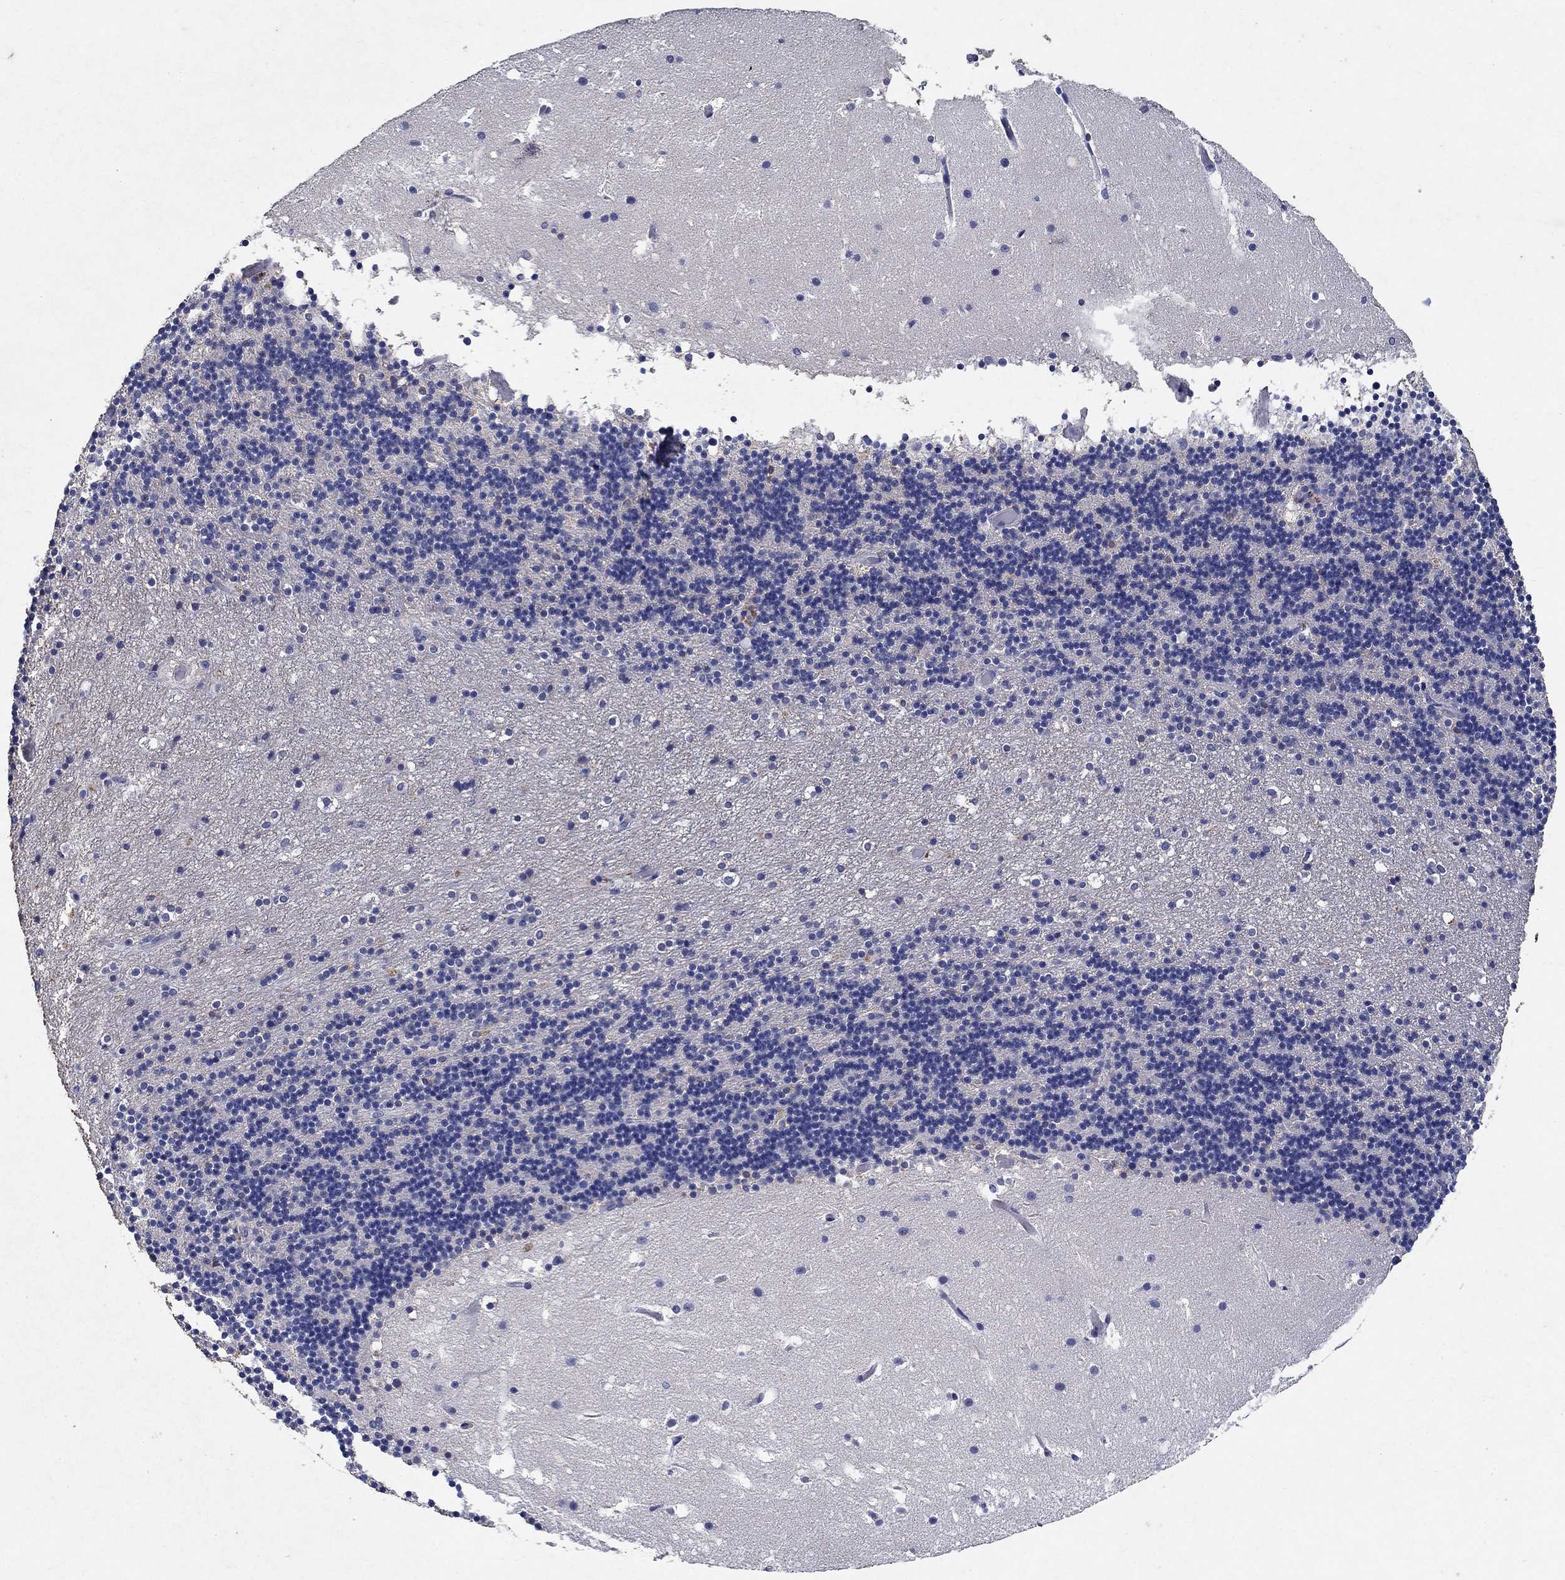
{"staining": {"intensity": "negative", "quantity": "none", "location": "none"}, "tissue": "cerebellum", "cell_type": "Cells in granular layer", "image_type": "normal", "snomed": [{"axis": "morphology", "description": "Normal tissue, NOS"}, {"axis": "topography", "description": "Cerebellum"}], "caption": "Immunohistochemistry (IHC) of unremarkable cerebellum demonstrates no expression in cells in granular layer.", "gene": "PROZ", "patient": {"sex": "male", "age": 37}}